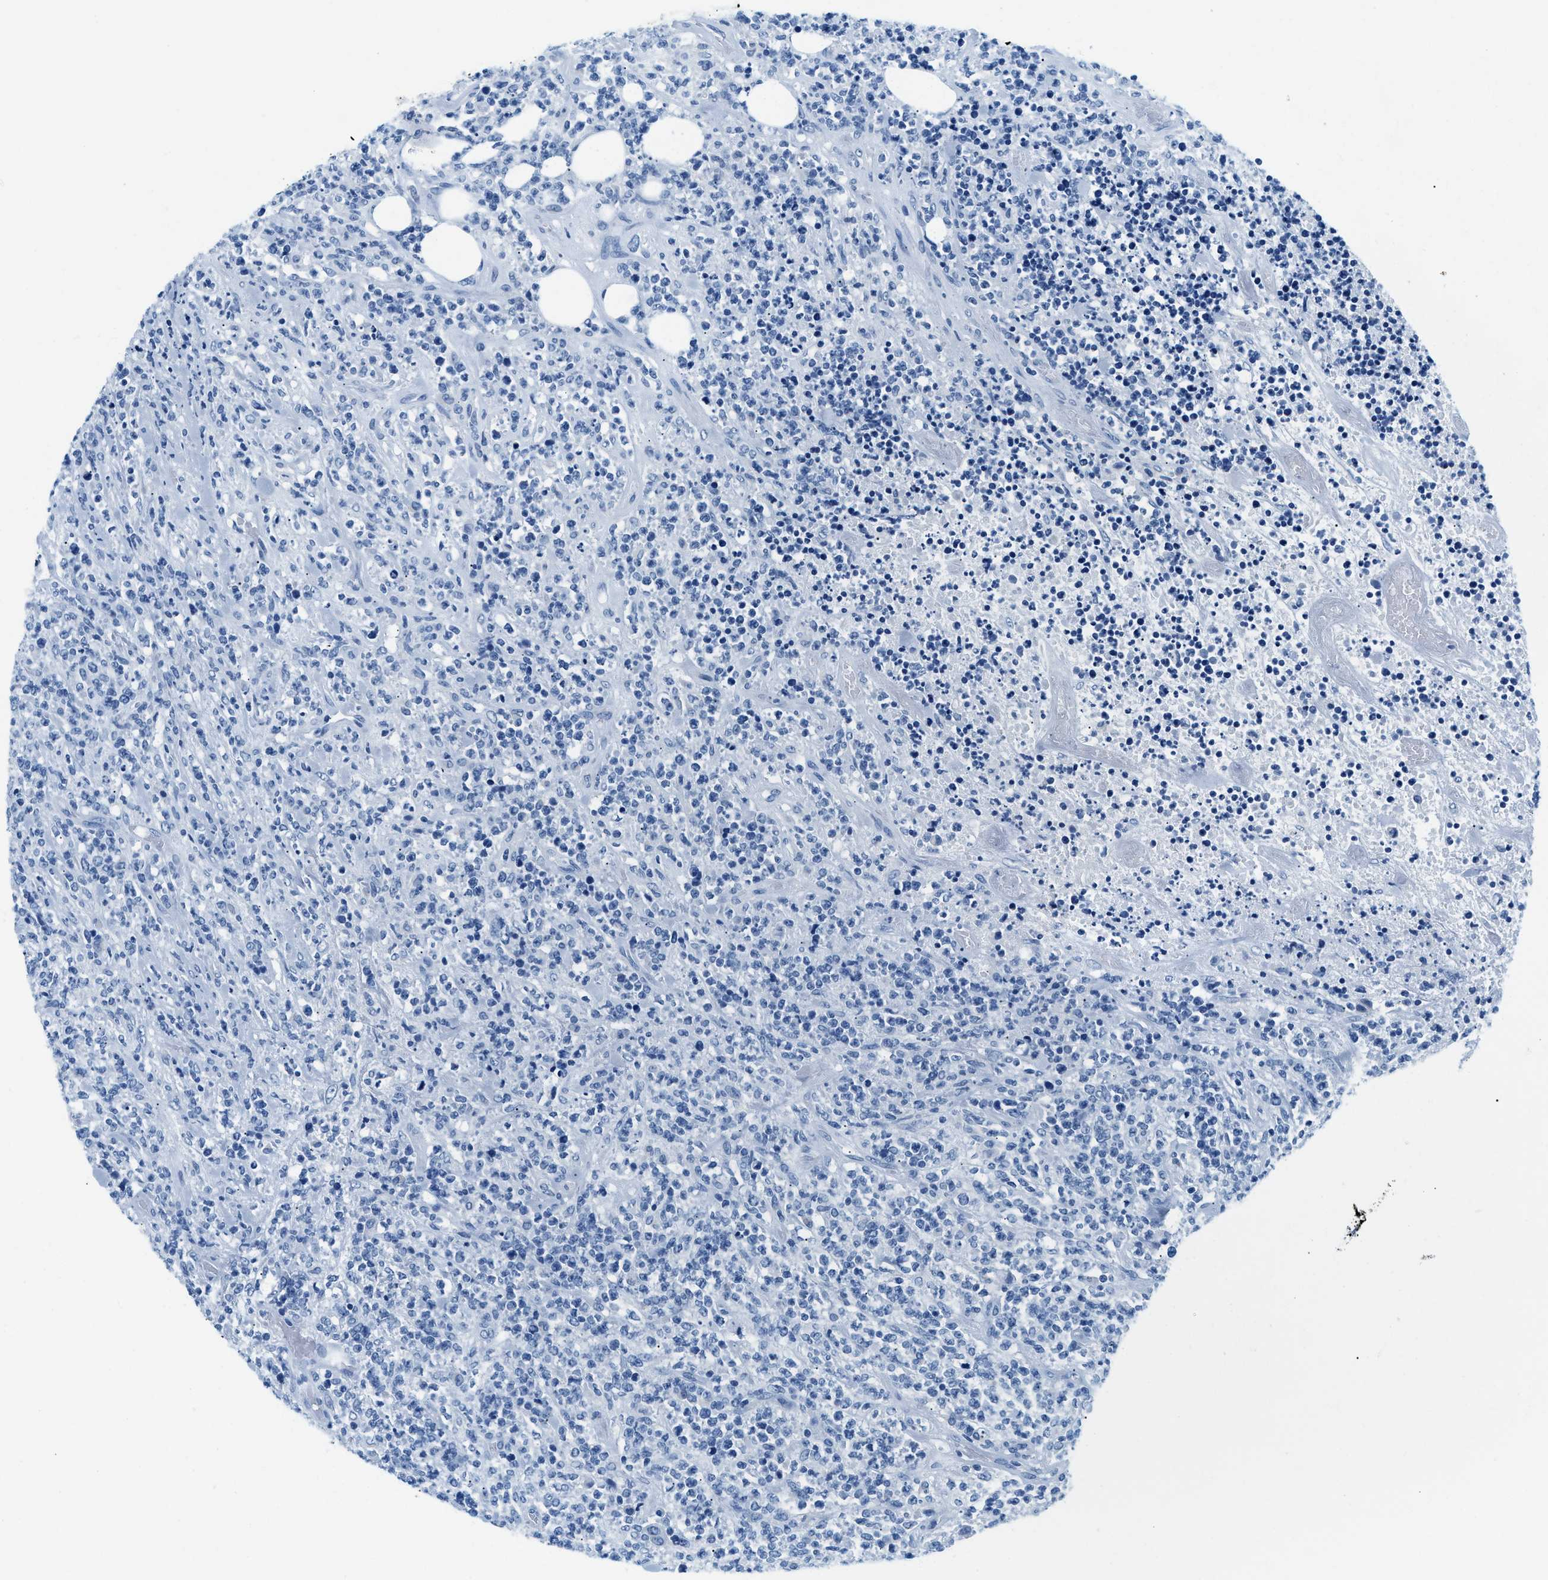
{"staining": {"intensity": "negative", "quantity": "none", "location": "none"}, "tissue": "lymphoma", "cell_type": "Tumor cells", "image_type": "cancer", "snomed": [{"axis": "morphology", "description": "Malignant lymphoma, non-Hodgkin's type, High grade"}, {"axis": "topography", "description": "Soft tissue"}], "caption": "IHC image of lymphoma stained for a protein (brown), which reveals no expression in tumor cells. (Brightfield microscopy of DAB (3,3'-diaminobenzidine) IHC at high magnification).", "gene": "STXBP2", "patient": {"sex": "male", "age": 18}}